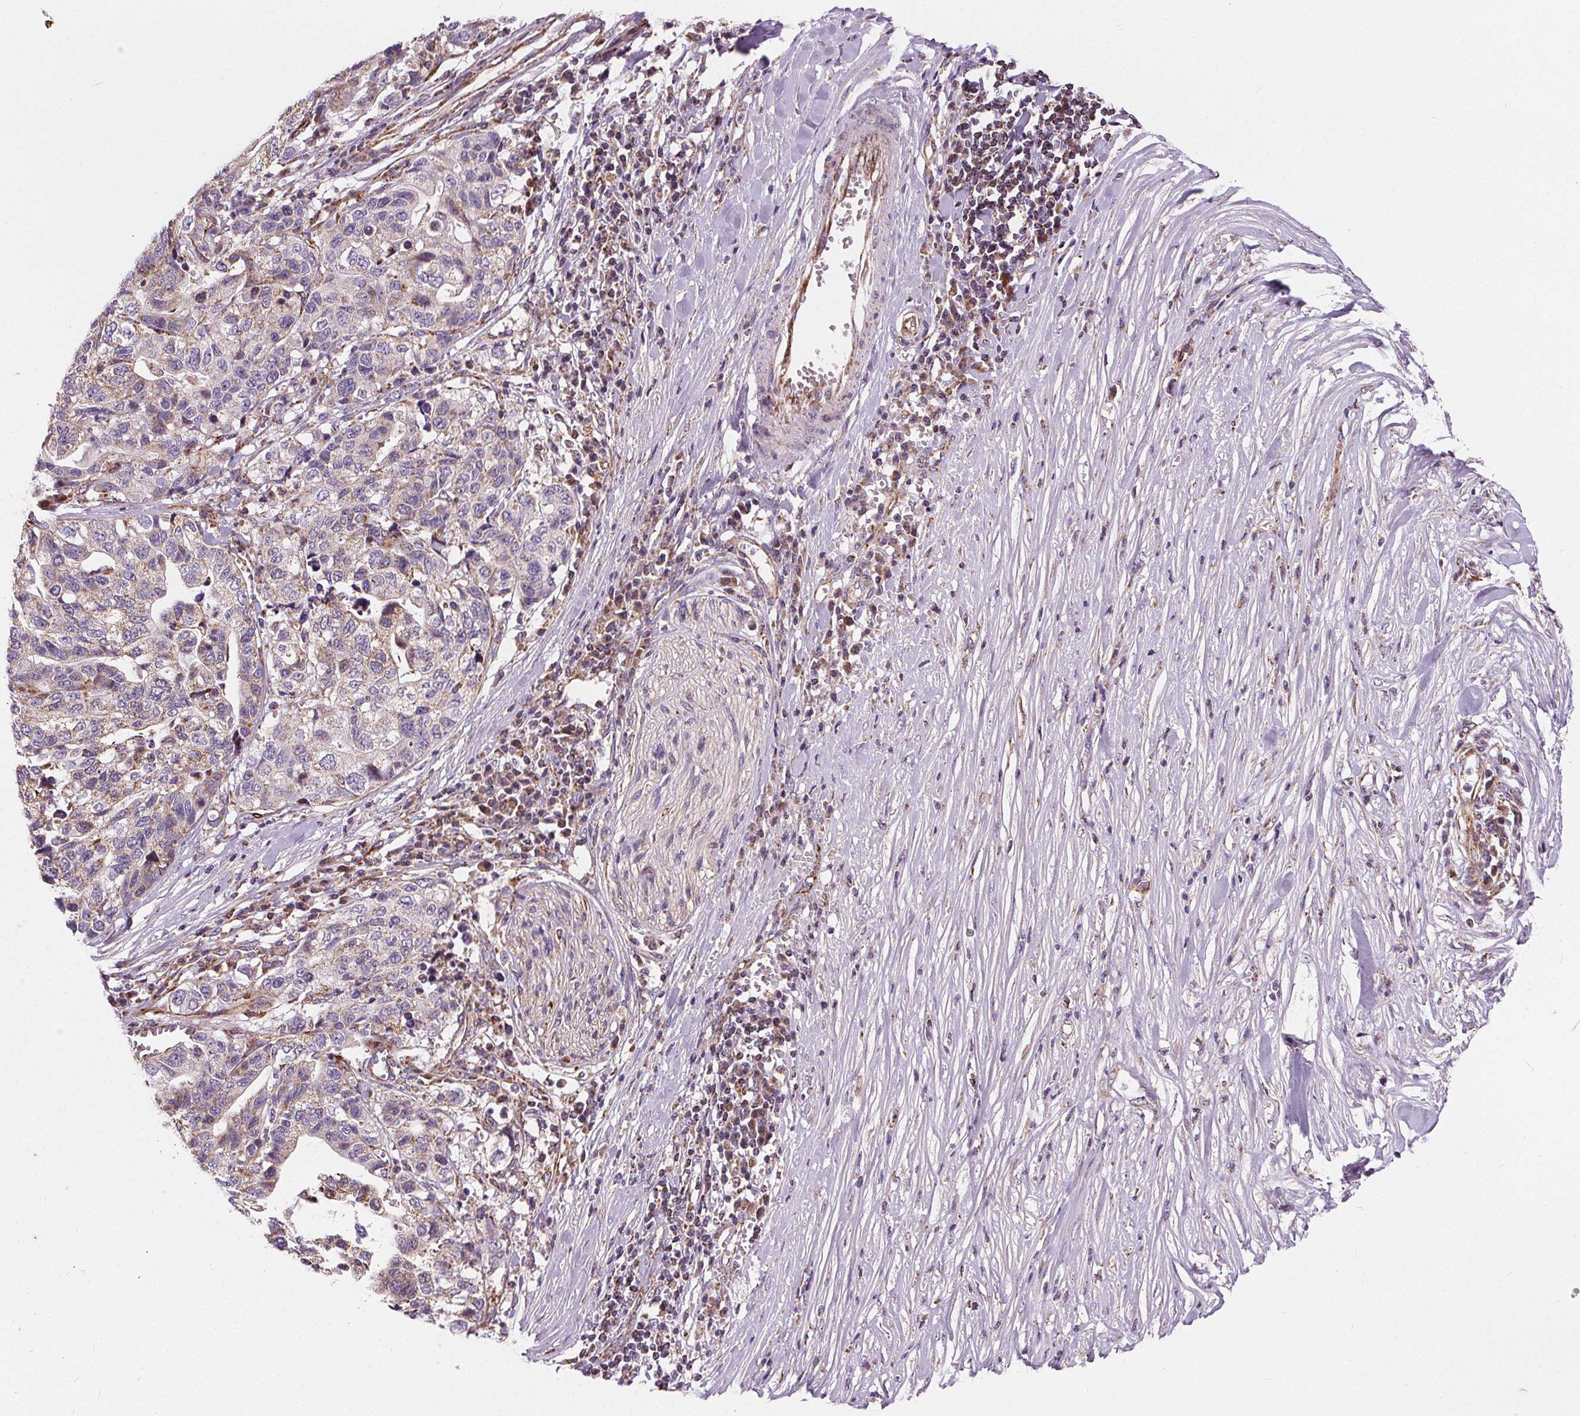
{"staining": {"intensity": "negative", "quantity": "none", "location": "none"}, "tissue": "stomach cancer", "cell_type": "Tumor cells", "image_type": "cancer", "snomed": [{"axis": "morphology", "description": "Adenocarcinoma, NOS"}, {"axis": "topography", "description": "Stomach, upper"}], "caption": "This is an immunohistochemistry (IHC) photomicrograph of human stomach cancer. There is no staining in tumor cells.", "gene": "GOLT1B", "patient": {"sex": "female", "age": 67}}